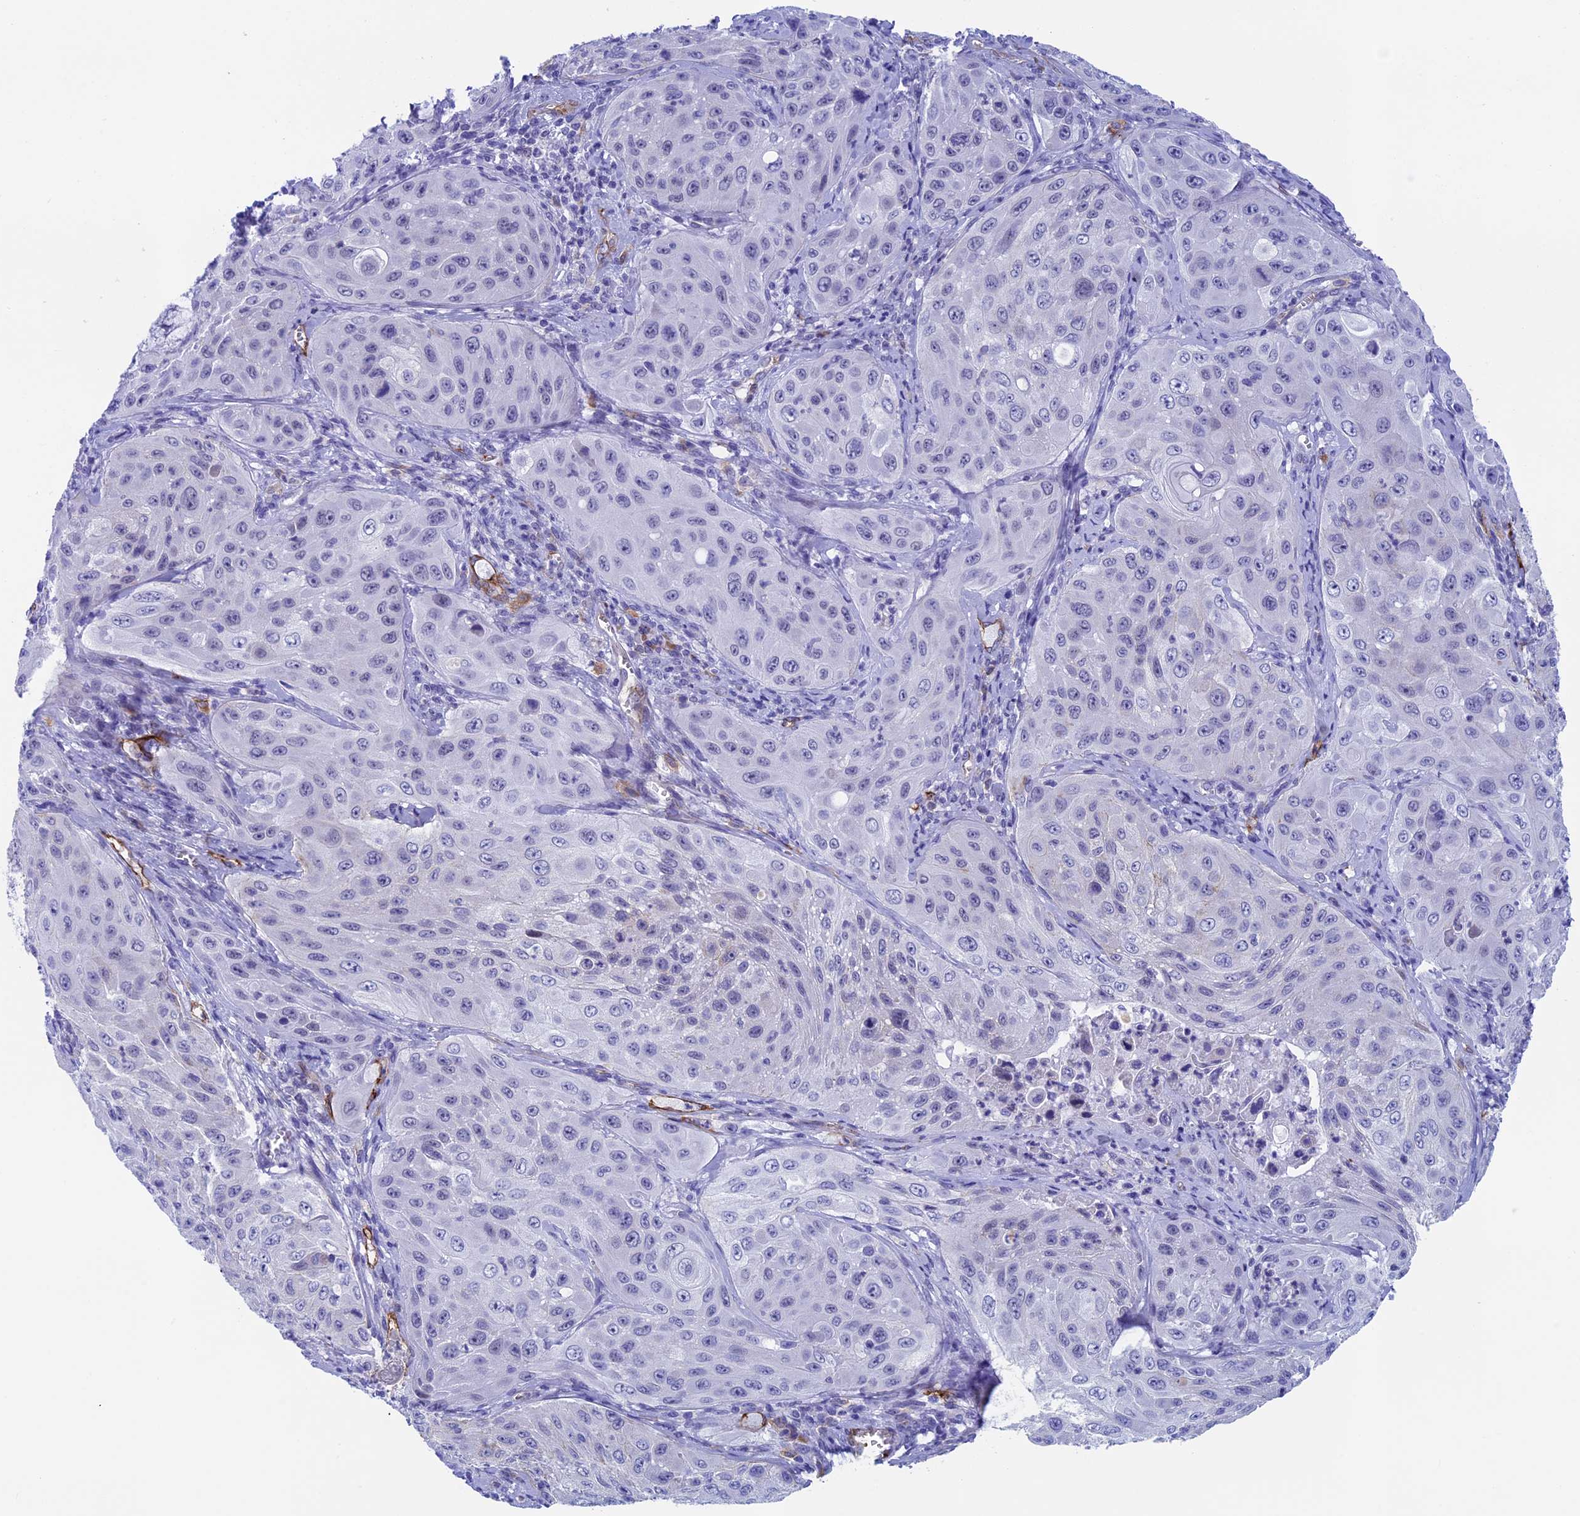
{"staining": {"intensity": "negative", "quantity": "none", "location": "none"}, "tissue": "cervical cancer", "cell_type": "Tumor cells", "image_type": "cancer", "snomed": [{"axis": "morphology", "description": "Squamous cell carcinoma, NOS"}, {"axis": "topography", "description": "Cervix"}], "caption": "Cervical squamous cell carcinoma was stained to show a protein in brown. There is no significant positivity in tumor cells.", "gene": "INSYN1", "patient": {"sex": "female", "age": 42}}